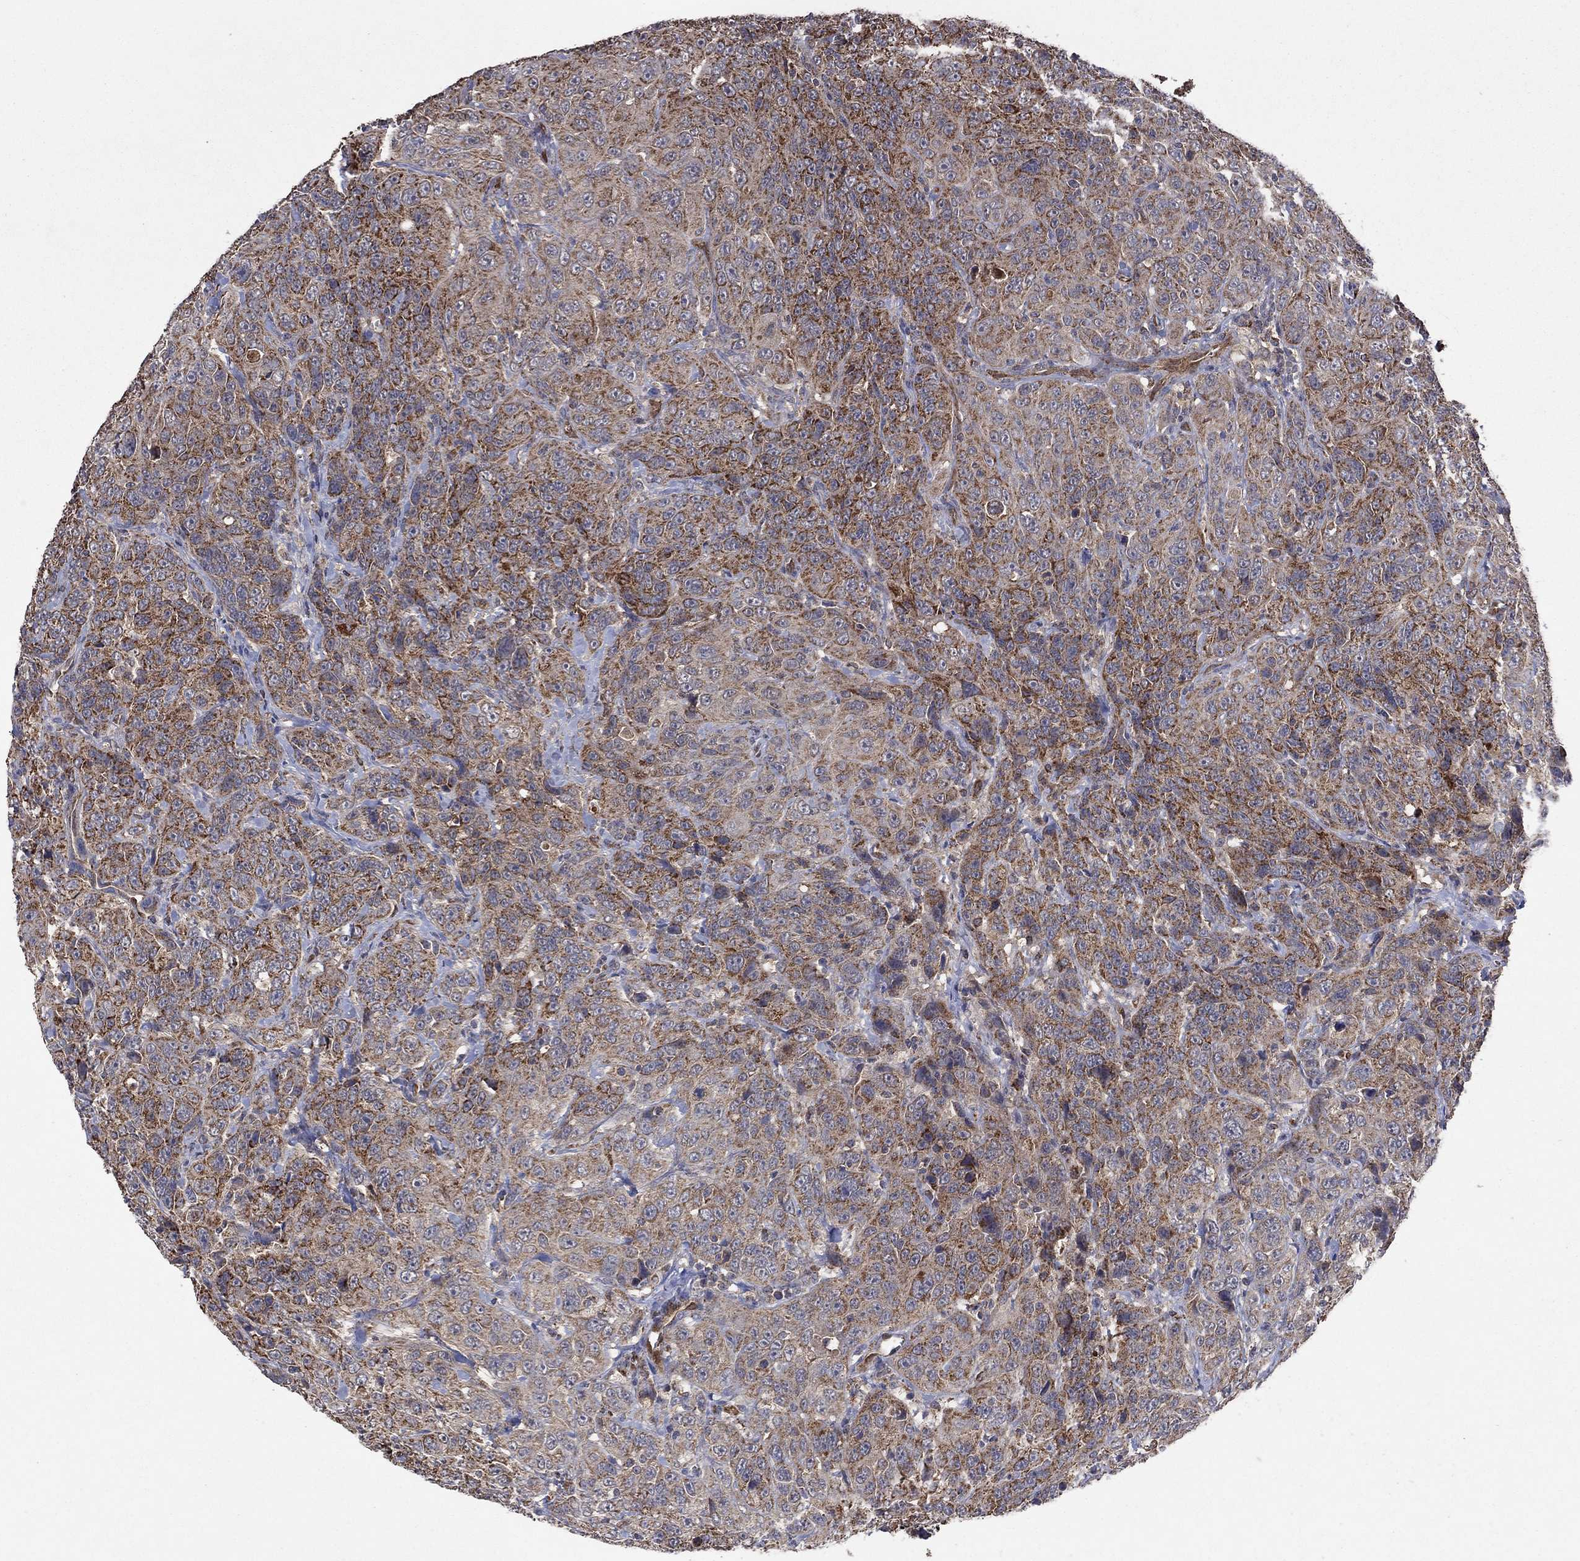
{"staining": {"intensity": "strong", "quantity": "25%-75%", "location": "cytoplasmic/membranous"}, "tissue": "urothelial cancer", "cell_type": "Tumor cells", "image_type": "cancer", "snomed": [{"axis": "morphology", "description": "Urothelial carcinoma, NOS"}, {"axis": "morphology", "description": "Urothelial carcinoma, High grade"}, {"axis": "topography", "description": "Urinary bladder"}], "caption": "Human high-grade urothelial carcinoma stained with a protein marker demonstrates strong staining in tumor cells.", "gene": "DPH1", "patient": {"sex": "female", "age": 73}}